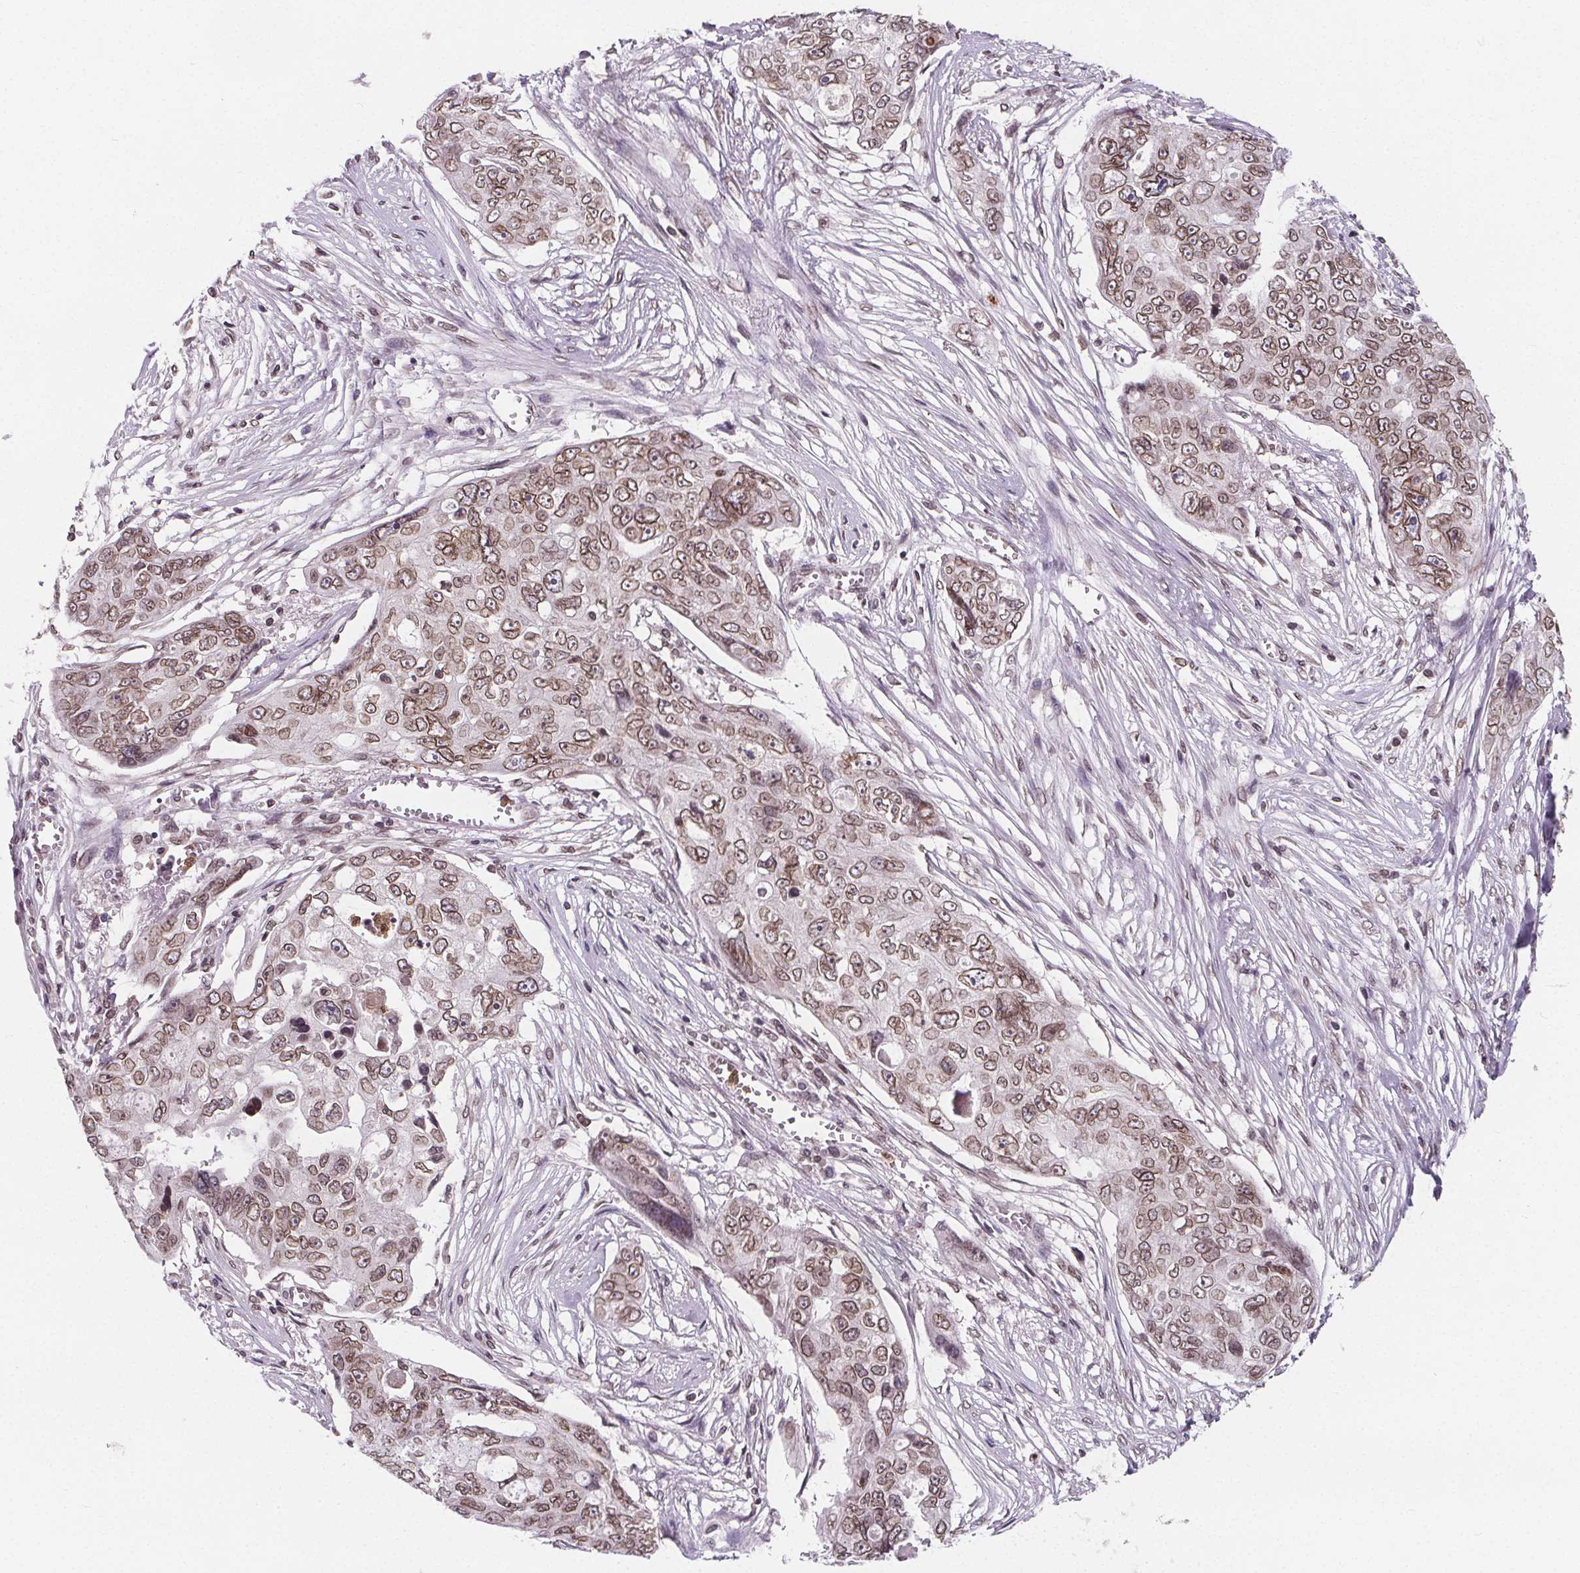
{"staining": {"intensity": "moderate", "quantity": ">75%", "location": "cytoplasmic/membranous,nuclear"}, "tissue": "ovarian cancer", "cell_type": "Tumor cells", "image_type": "cancer", "snomed": [{"axis": "morphology", "description": "Carcinoma, endometroid"}, {"axis": "topography", "description": "Ovary"}], "caption": "Moderate cytoplasmic/membranous and nuclear protein positivity is present in approximately >75% of tumor cells in endometroid carcinoma (ovarian).", "gene": "TTC39C", "patient": {"sex": "female", "age": 70}}